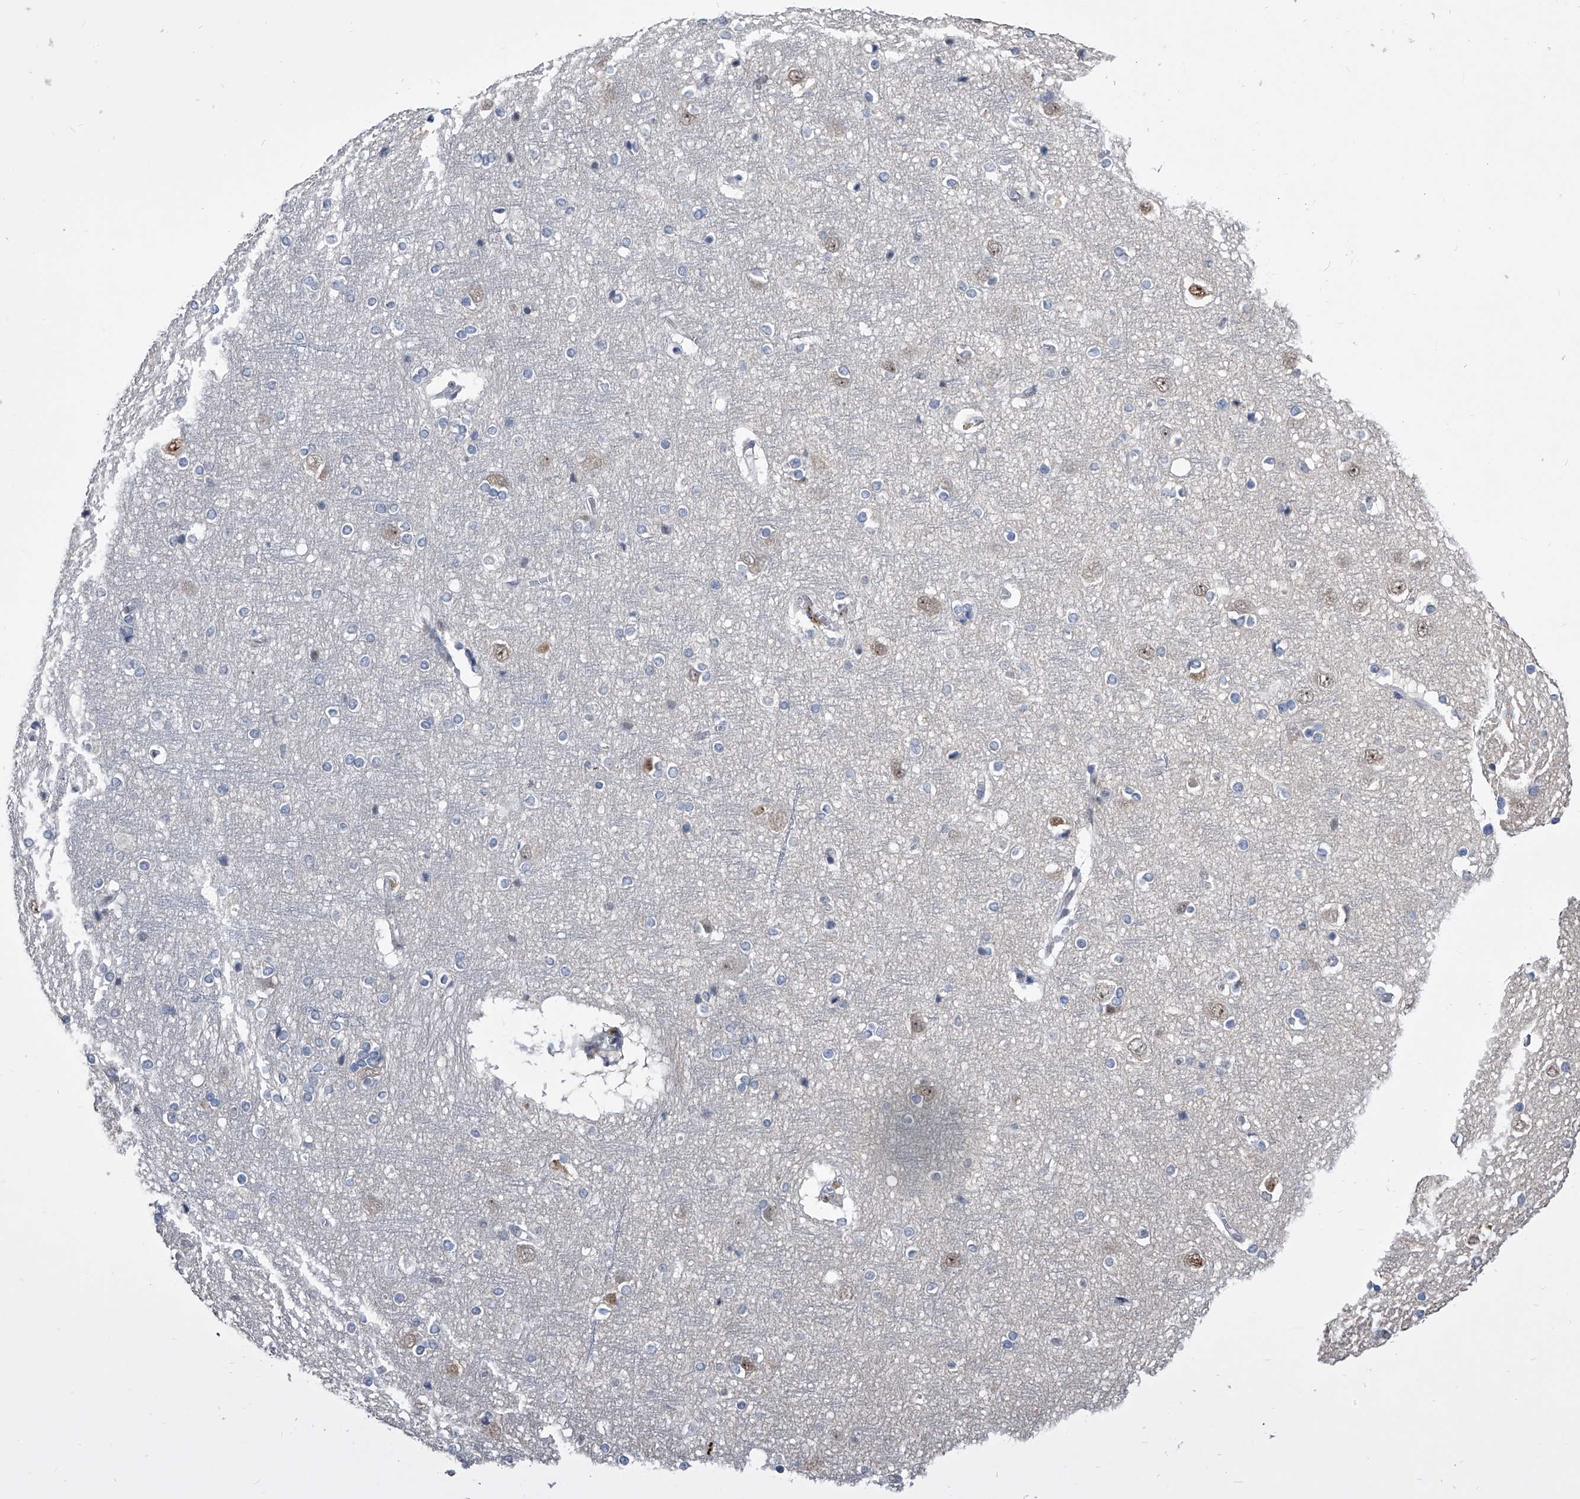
{"staining": {"intensity": "negative", "quantity": "none", "location": "none"}, "tissue": "cerebral cortex", "cell_type": "Endothelial cells", "image_type": "normal", "snomed": [{"axis": "morphology", "description": "Normal tissue, NOS"}, {"axis": "topography", "description": "Cerebral cortex"}], "caption": "A histopathology image of cerebral cortex stained for a protein displays no brown staining in endothelial cells. Brightfield microscopy of immunohistochemistry stained with DAB (3,3'-diaminobenzidine) (brown) and hematoxylin (blue), captured at high magnification.", "gene": "CMTR1", "patient": {"sex": "male", "age": 54}}